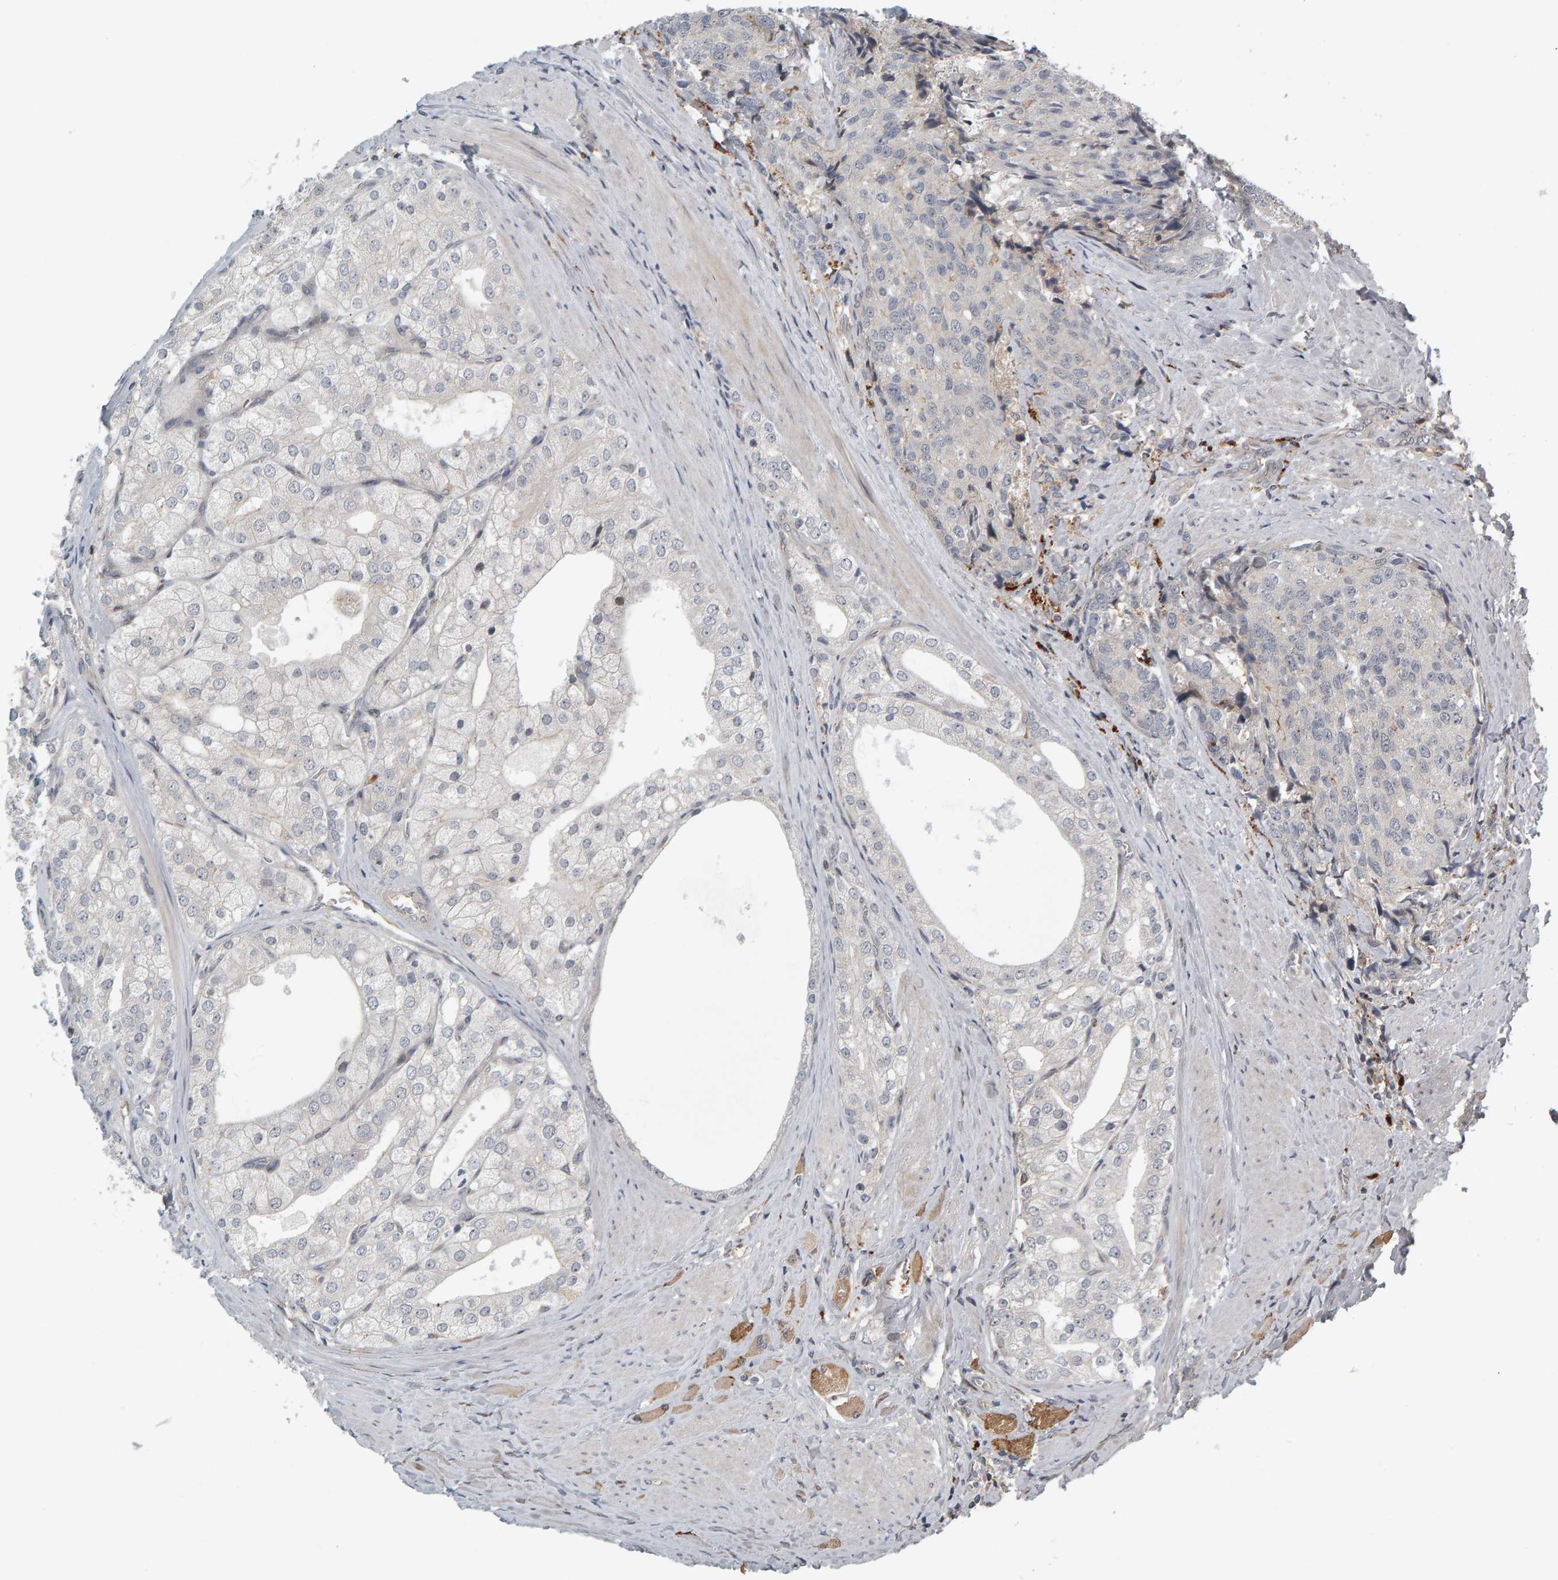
{"staining": {"intensity": "negative", "quantity": "none", "location": "none"}, "tissue": "prostate cancer", "cell_type": "Tumor cells", "image_type": "cancer", "snomed": [{"axis": "morphology", "description": "Adenocarcinoma, High grade"}, {"axis": "topography", "description": "Prostate"}], "caption": "Image shows no significant protein expression in tumor cells of prostate adenocarcinoma (high-grade).", "gene": "ZNF160", "patient": {"sex": "male", "age": 50}}